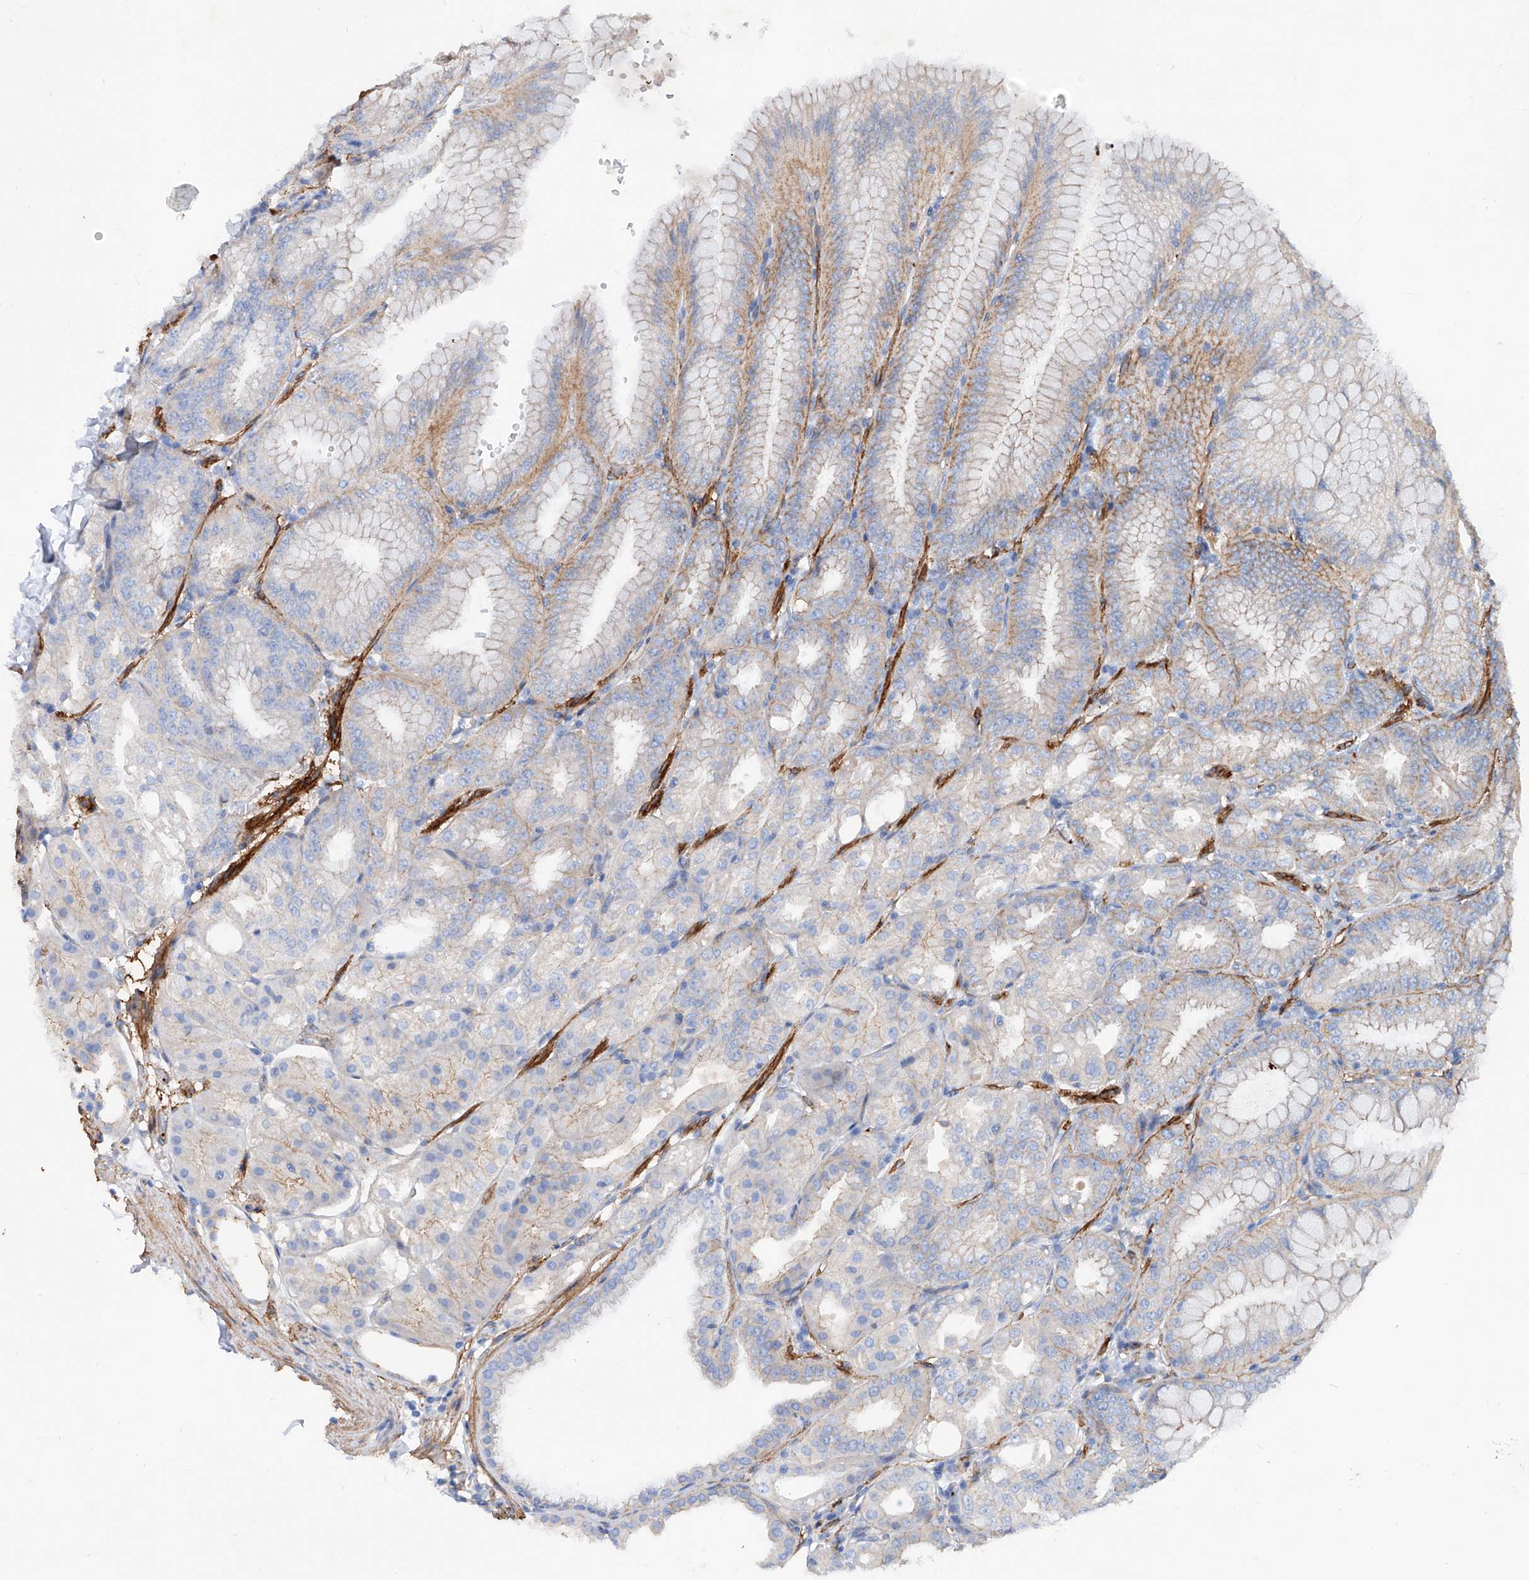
{"staining": {"intensity": "moderate", "quantity": "<25%", "location": "cytoplasmic/membranous"}, "tissue": "stomach", "cell_type": "Glandular cells", "image_type": "normal", "snomed": [{"axis": "morphology", "description": "Normal tissue, NOS"}, {"axis": "topography", "description": "Stomach, lower"}], "caption": "This histopathology image shows benign stomach stained with IHC to label a protein in brown. The cytoplasmic/membranous of glandular cells show moderate positivity for the protein. Nuclei are counter-stained blue.", "gene": "TAS2R60", "patient": {"sex": "male", "age": 71}}